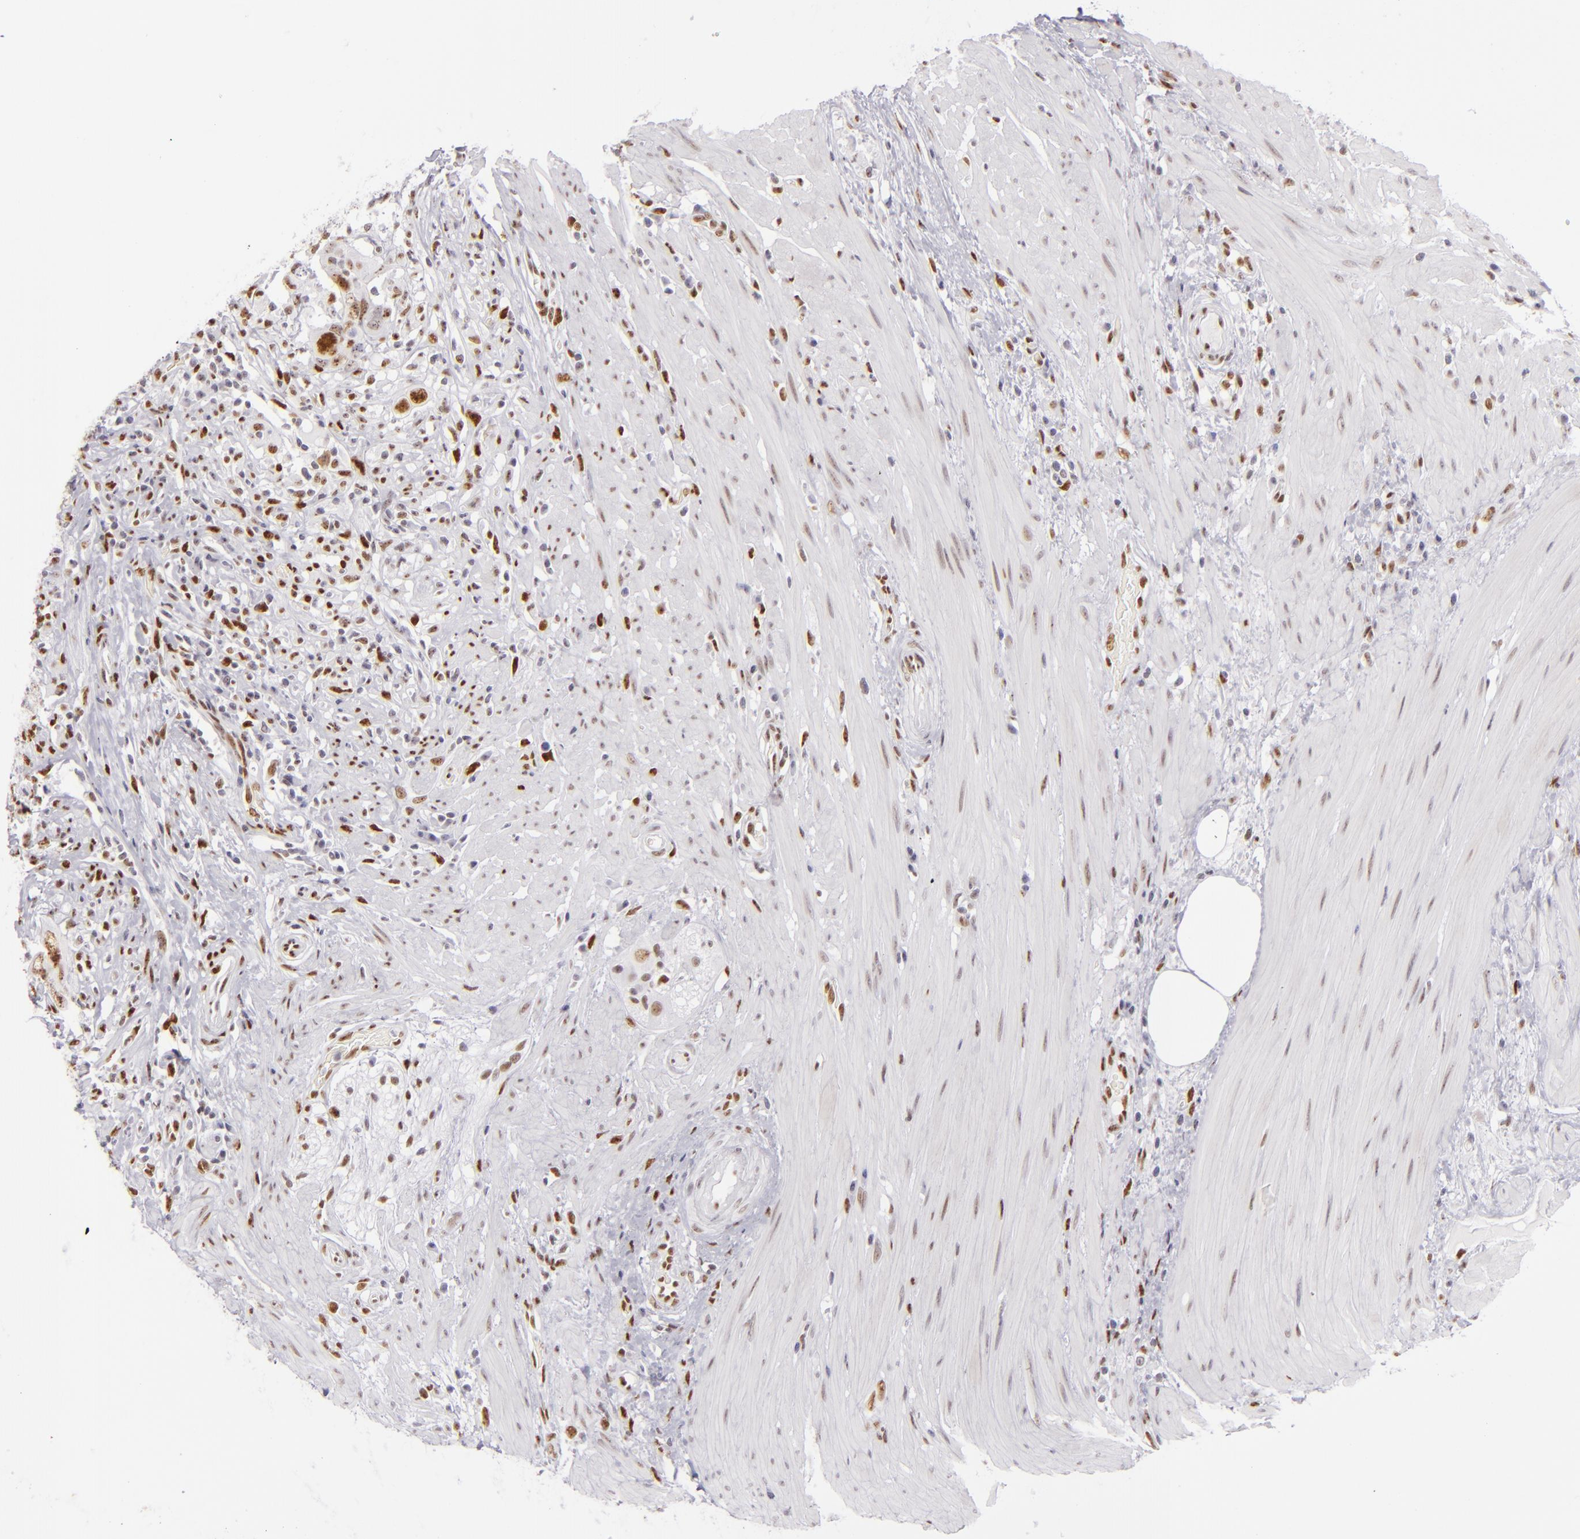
{"staining": {"intensity": "strong", "quantity": "25%-75%", "location": "nuclear"}, "tissue": "colorectal cancer", "cell_type": "Tumor cells", "image_type": "cancer", "snomed": [{"axis": "morphology", "description": "Adenocarcinoma, NOS"}, {"axis": "topography", "description": "Rectum"}], "caption": "This is a photomicrograph of immunohistochemistry (IHC) staining of adenocarcinoma (colorectal), which shows strong positivity in the nuclear of tumor cells.", "gene": "TOP3A", "patient": {"sex": "male", "age": 53}}